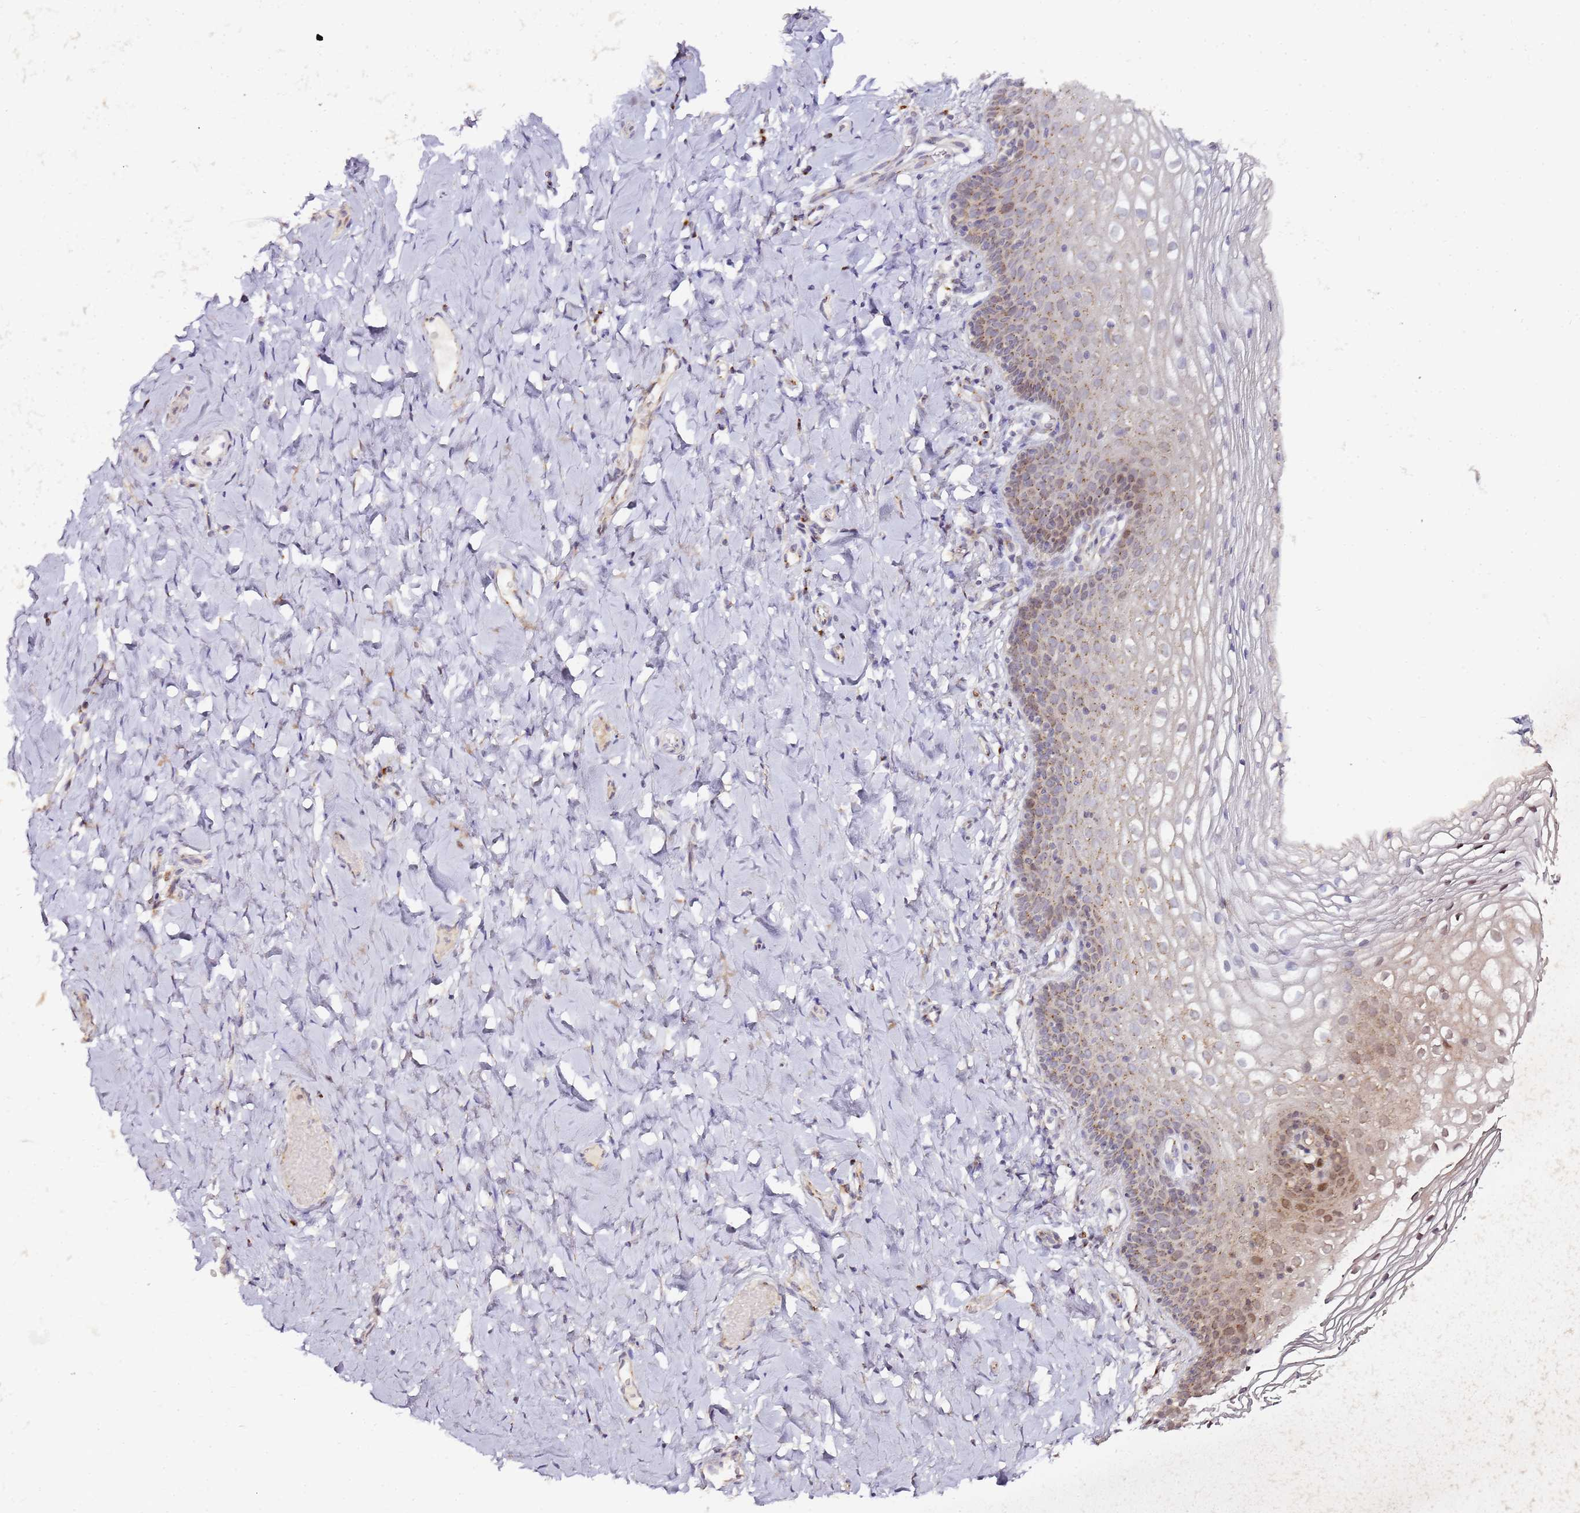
{"staining": {"intensity": "moderate", "quantity": "<25%", "location": "nuclear"}, "tissue": "vagina", "cell_type": "Squamous epithelial cells", "image_type": "normal", "snomed": [{"axis": "morphology", "description": "Normal tissue, NOS"}, {"axis": "topography", "description": "Vagina"}], "caption": "DAB immunohistochemical staining of unremarkable human vagina shows moderate nuclear protein expression in approximately <25% of squamous epithelial cells. (DAB = brown stain, brightfield microscopy at high magnification).", "gene": "MRPL49", "patient": {"sex": "female", "age": 60}}